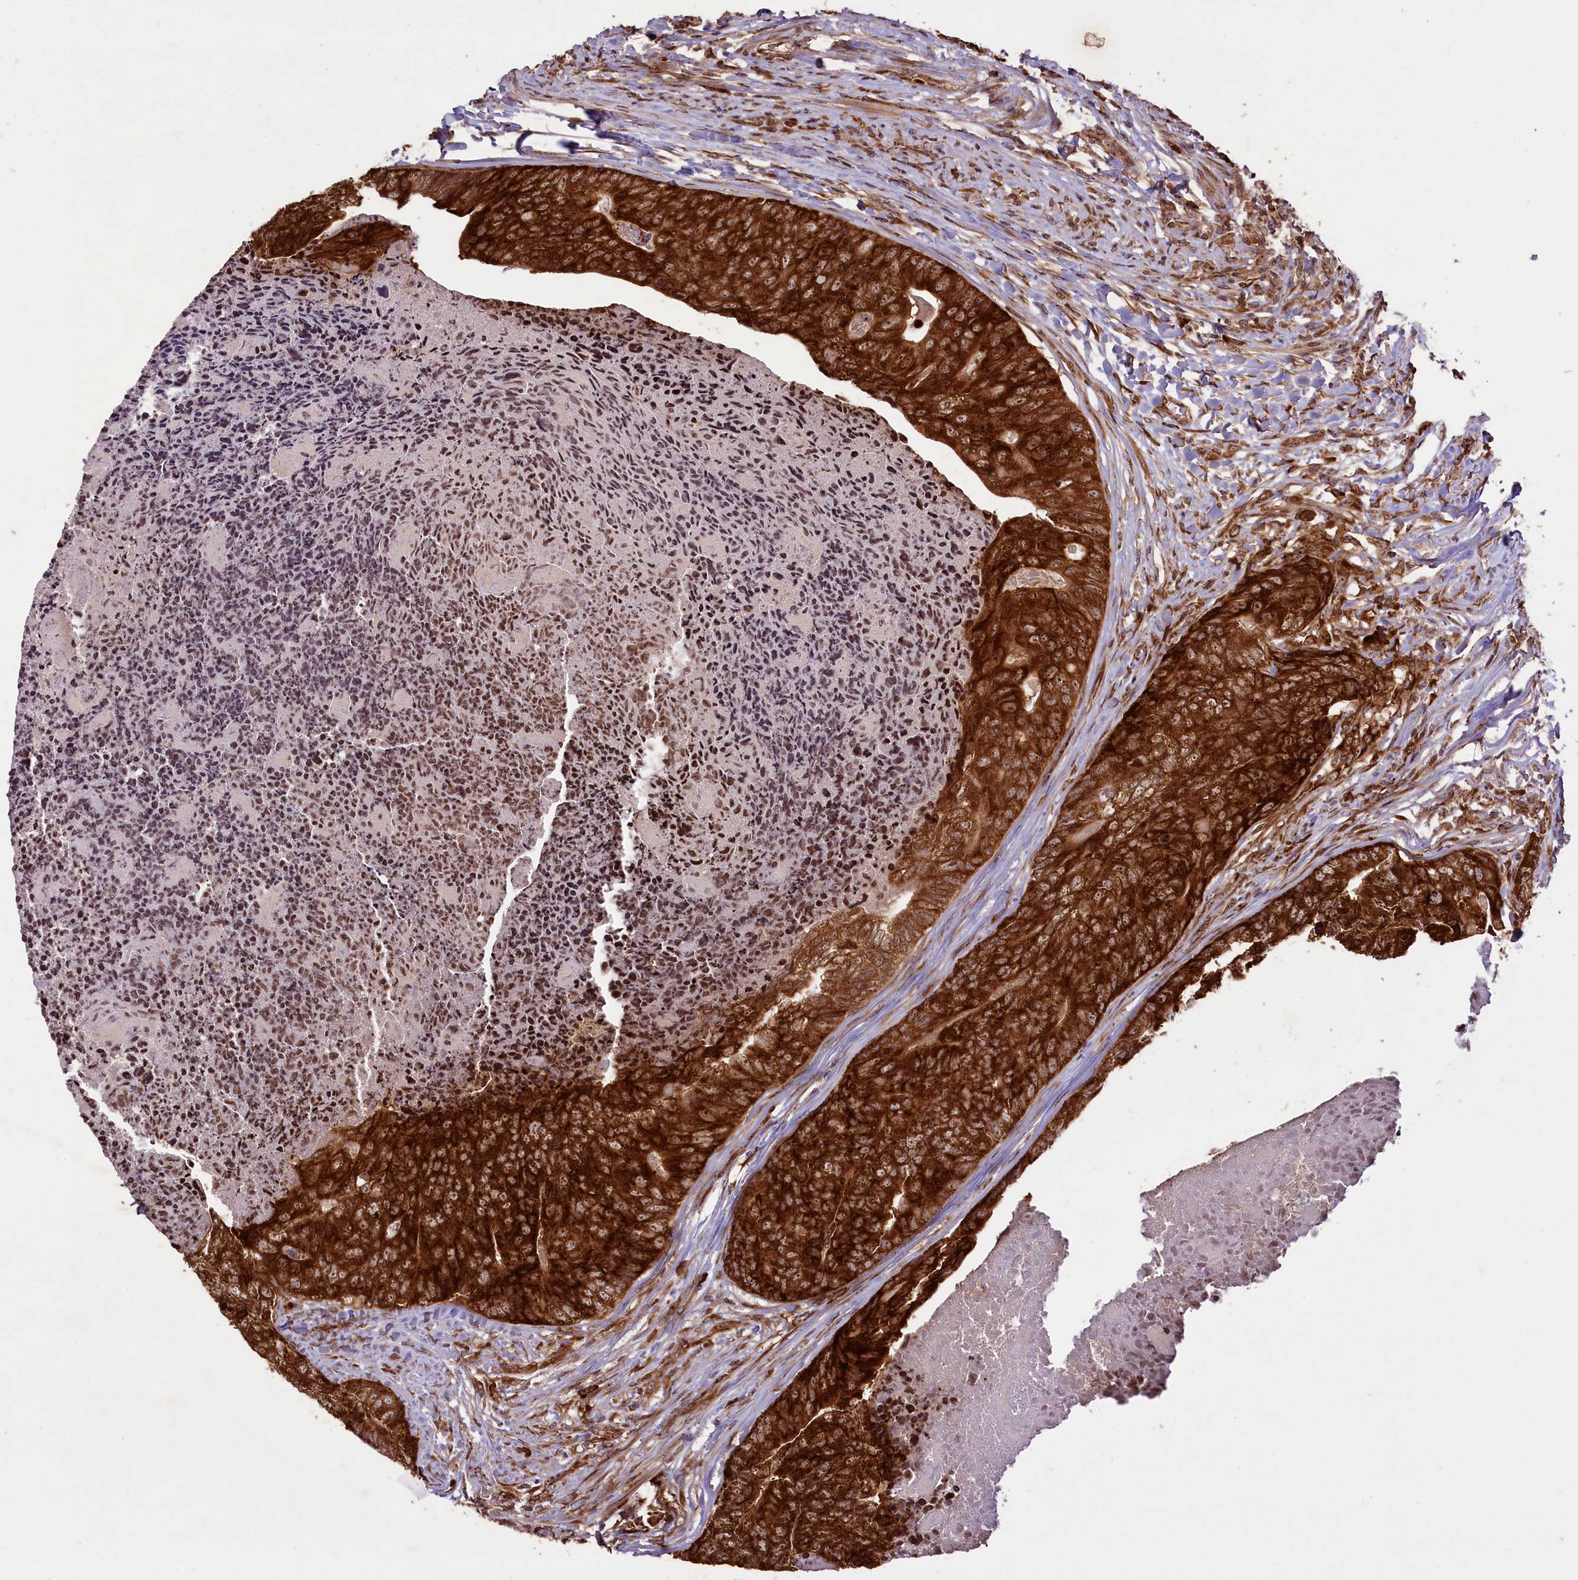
{"staining": {"intensity": "strong", "quantity": ">75%", "location": "cytoplasmic/membranous"}, "tissue": "colorectal cancer", "cell_type": "Tumor cells", "image_type": "cancer", "snomed": [{"axis": "morphology", "description": "Adenocarcinoma, NOS"}, {"axis": "topography", "description": "Colon"}], "caption": "Immunohistochemical staining of colorectal adenocarcinoma shows high levels of strong cytoplasmic/membranous positivity in approximately >75% of tumor cells. (Brightfield microscopy of DAB IHC at high magnification).", "gene": "LARP4", "patient": {"sex": "female", "age": 67}}